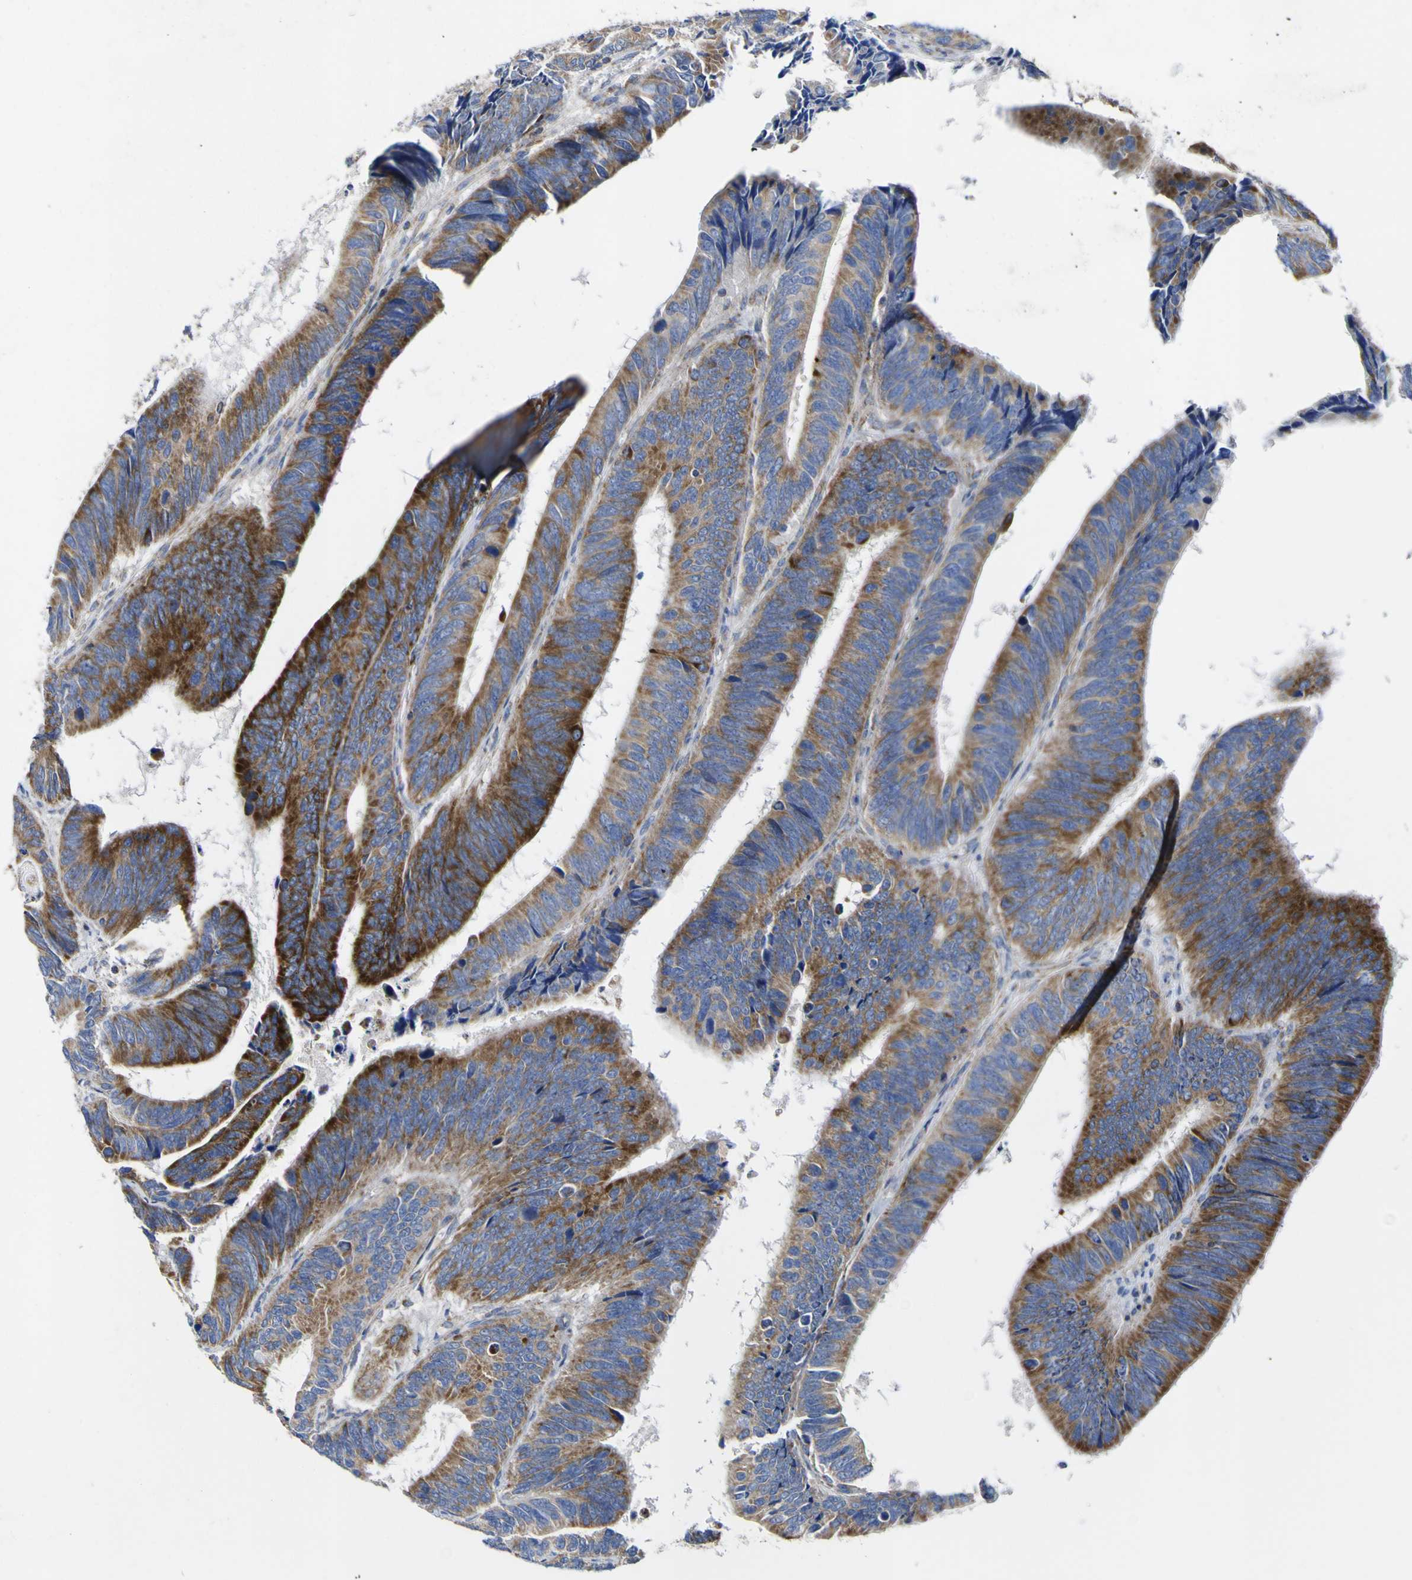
{"staining": {"intensity": "strong", "quantity": "25%-75%", "location": "cytoplasmic/membranous"}, "tissue": "colorectal cancer", "cell_type": "Tumor cells", "image_type": "cancer", "snomed": [{"axis": "morphology", "description": "Adenocarcinoma, NOS"}, {"axis": "topography", "description": "Colon"}], "caption": "Protein staining shows strong cytoplasmic/membranous positivity in about 25%-75% of tumor cells in colorectal cancer (adenocarcinoma). The staining was performed using DAB to visualize the protein expression in brown, while the nuclei were stained in blue with hematoxylin (Magnification: 20x).", "gene": "CCDC90B", "patient": {"sex": "male", "age": 72}}